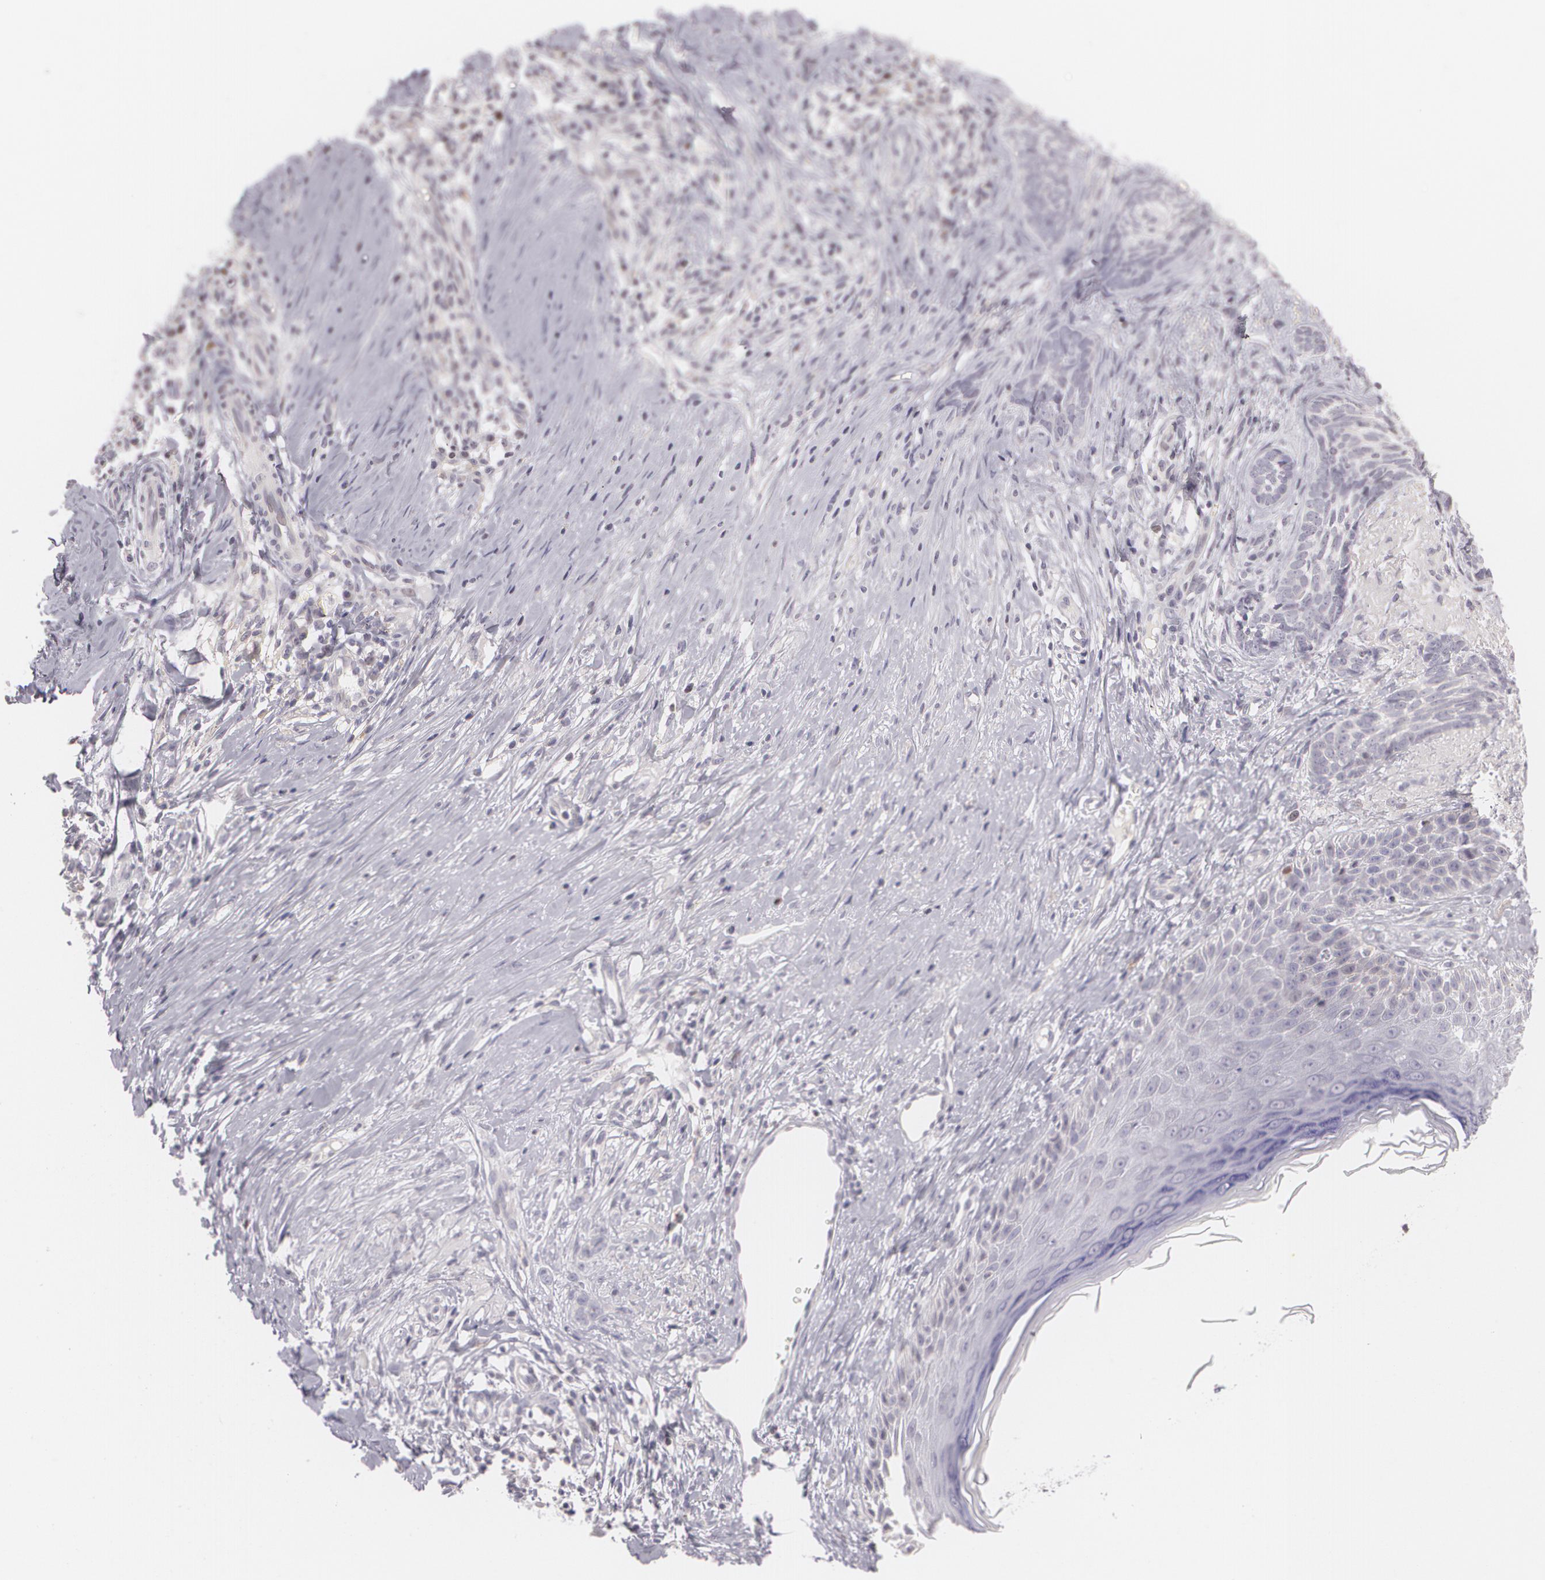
{"staining": {"intensity": "negative", "quantity": "none", "location": "none"}, "tissue": "skin cancer", "cell_type": "Tumor cells", "image_type": "cancer", "snomed": [{"axis": "morphology", "description": "Basal cell carcinoma"}, {"axis": "topography", "description": "Skin"}], "caption": "DAB (3,3'-diaminobenzidine) immunohistochemical staining of skin cancer (basal cell carcinoma) reveals no significant positivity in tumor cells. Nuclei are stained in blue.", "gene": "ZBTB16", "patient": {"sex": "female", "age": 81}}